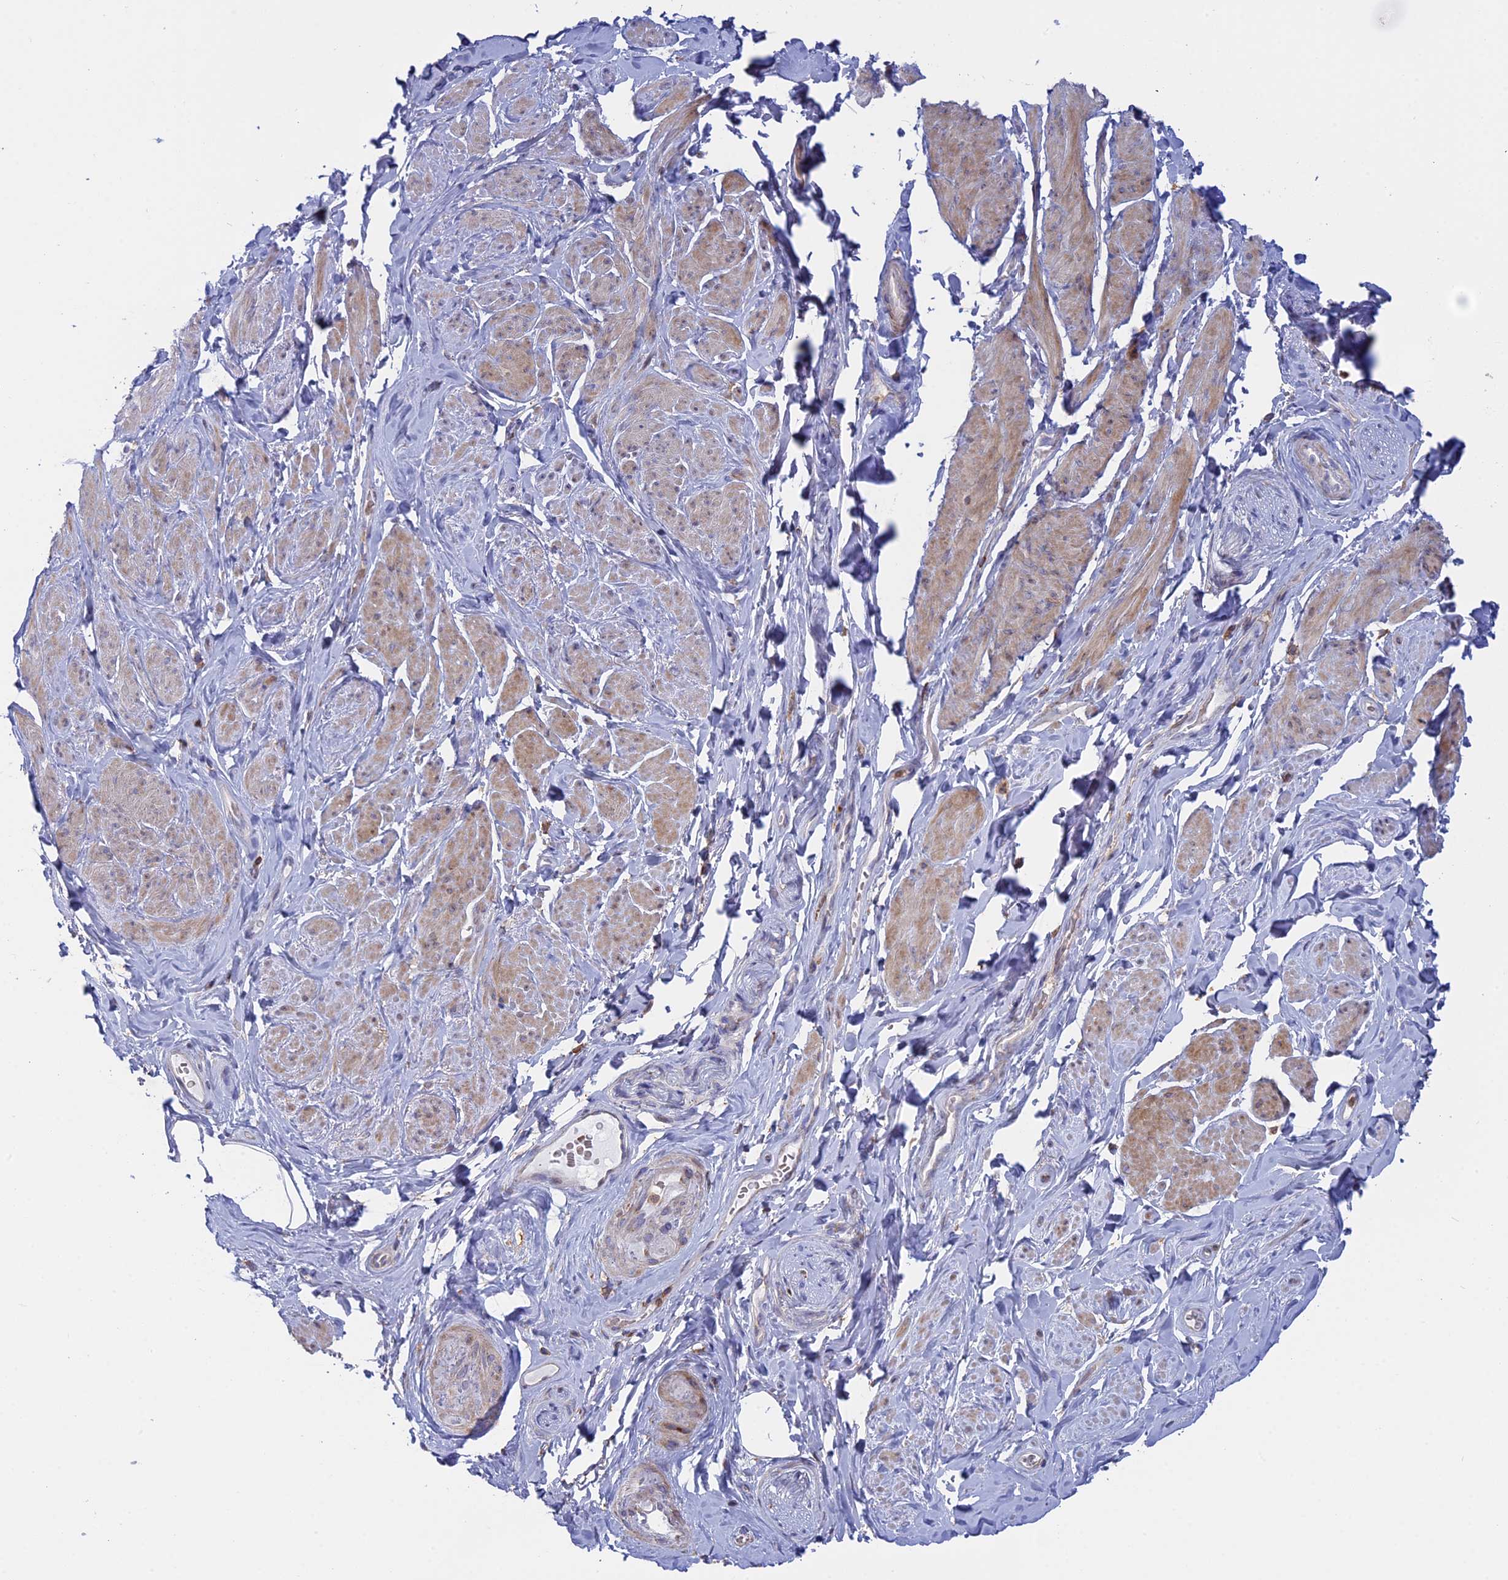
{"staining": {"intensity": "moderate", "quantity": "<25%", "location": "cytoplasmic/membranous"}, "tissue": "smooth muscle", "cell_type": "Smooth muscle cells", "image_type": "normal", "snomed": [{"axis": "morphology", "description": "Normal tissue, NOS"}, {"axis": "topography", "description": "Smooth muscle"}, {"axis": "topography", "description": "Peripheral nerve tissue"}], "caption": "Immunohistochemical staining of normal smooth muscle exhibits low levels of moderate cytoplasmic/membranous staining in approximately <25% of smooth muscle cells.", "gene": "GMIP", "patient": {"sex": "male", "age": 69}}